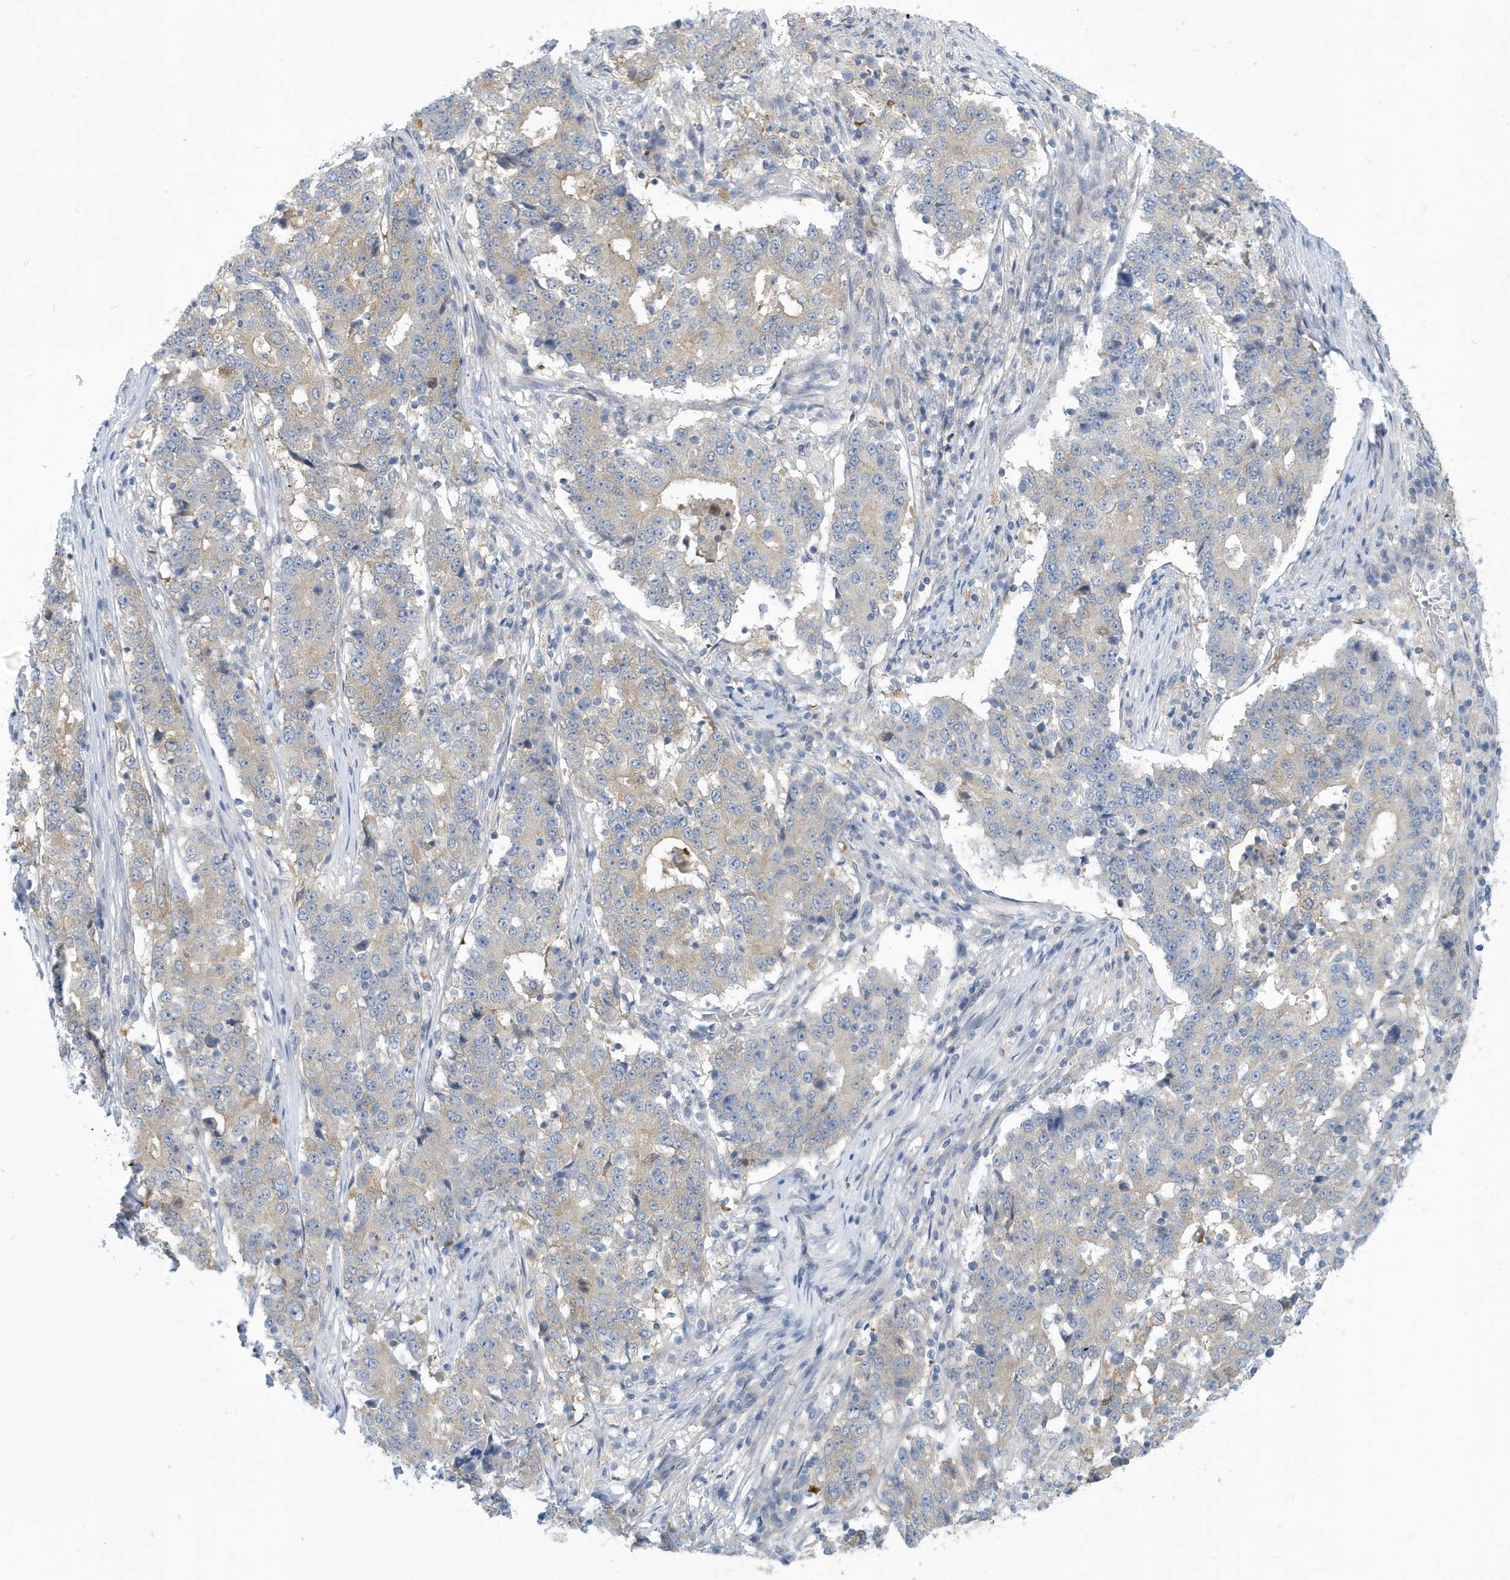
{"staining": {"intensity": "weak", "quantity": "<25%", "location": "cytoplasmic/membranous"}, "tissue": "stomach cancer", "cell_type": "Tumor cells", "image_type": "cancer", "snomed": [{"axis": "morphology", "description": "Adenocarcinoma, NOS"}, {"axis": "topography", "description": "Stomach"}], "caption": "Stomach adenocarcinoma stained for a protein using IHC demonstrates no positivity tumor cells.", "gene": "VTA1", "patient": {"sex": "male", "age": 59}}